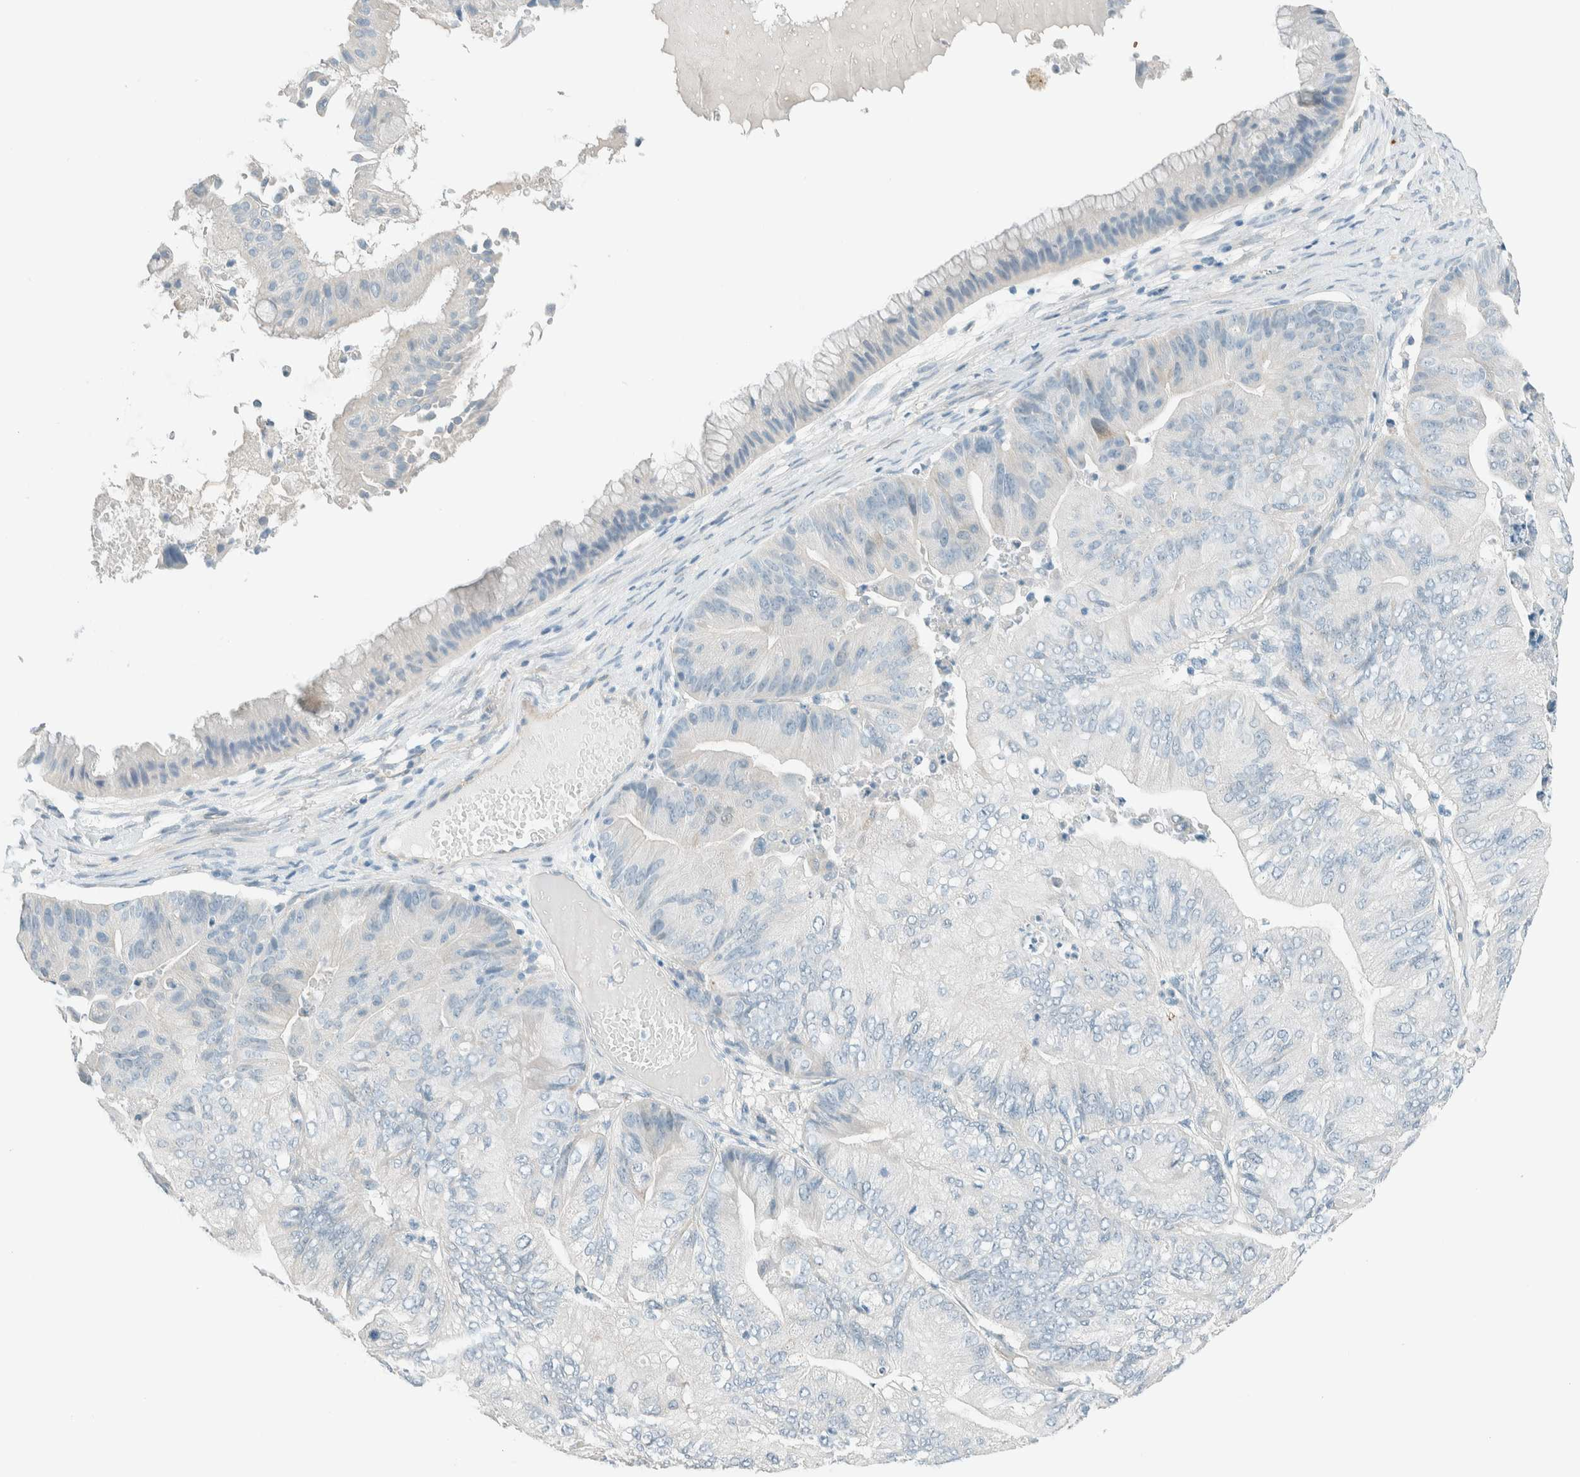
{"staining": {"intensity": "negative", "quantity": "none", "location": "none"}, "tissue": "ovarian cancer", "cell_type": "Tumor cells", "image_type": "cancer", "snomed": [{"axis": "morphology", "description": "Cystadenocarcinoma, mucinous, NOS"}, {"axis": "topography", "description": "Ovary"}], "caption": "Immunohistochemistry histopathology image of neoplastic tissue: ovarian cancer stained with DAB (3,3'-diaminobenzidine) demonstrates no significant protein expression in tumor cells.", "gene": "SLFN12", "patient": {"sex": "female", "age": 61}}